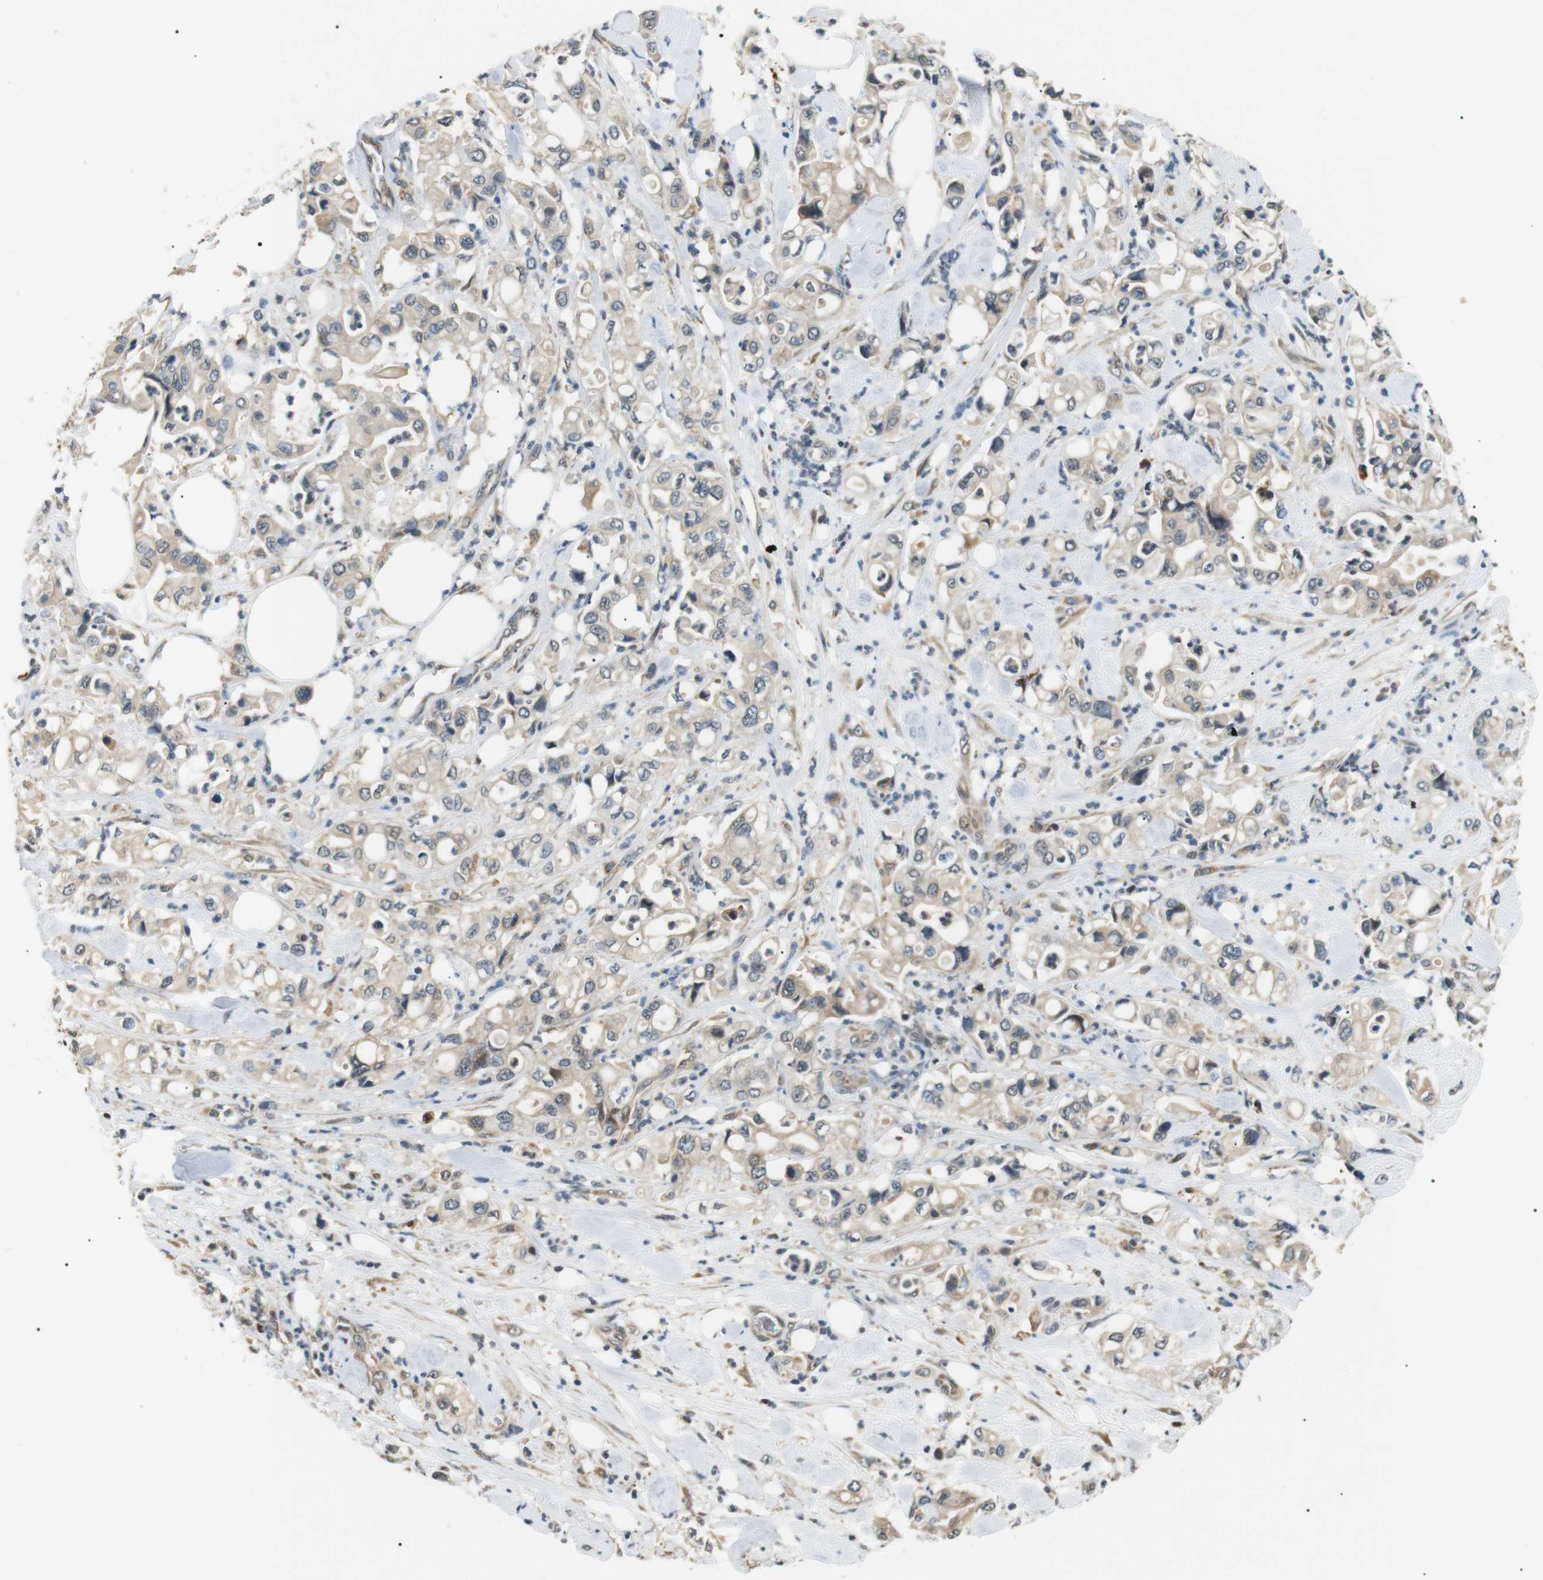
{"staining": {"intensity": "weak", "quantity": ">75%", "location": "cytoplasmic/membranous"}, "tissue": "pancreatic cancer", "cell_type": "Tumor cells", "image_type": "cancer", "snomed": [{"axis": "morphology", "description": "Adenocarcinoma, NOS"}, {"axis": "topography", "description": "Pancreas"}], "caption": "The image demonstrates a brown stain indicating the presence of a protein in the cytoplasmic/membranous of tumor cells in pancreatic adenocarcinoma. (DAB (3,3'-diaminobenzidine) IHC with brightfield microscopy, high magnification).", "gene": "HSPA13", "patient": {"sex": "male", "age": 70}}